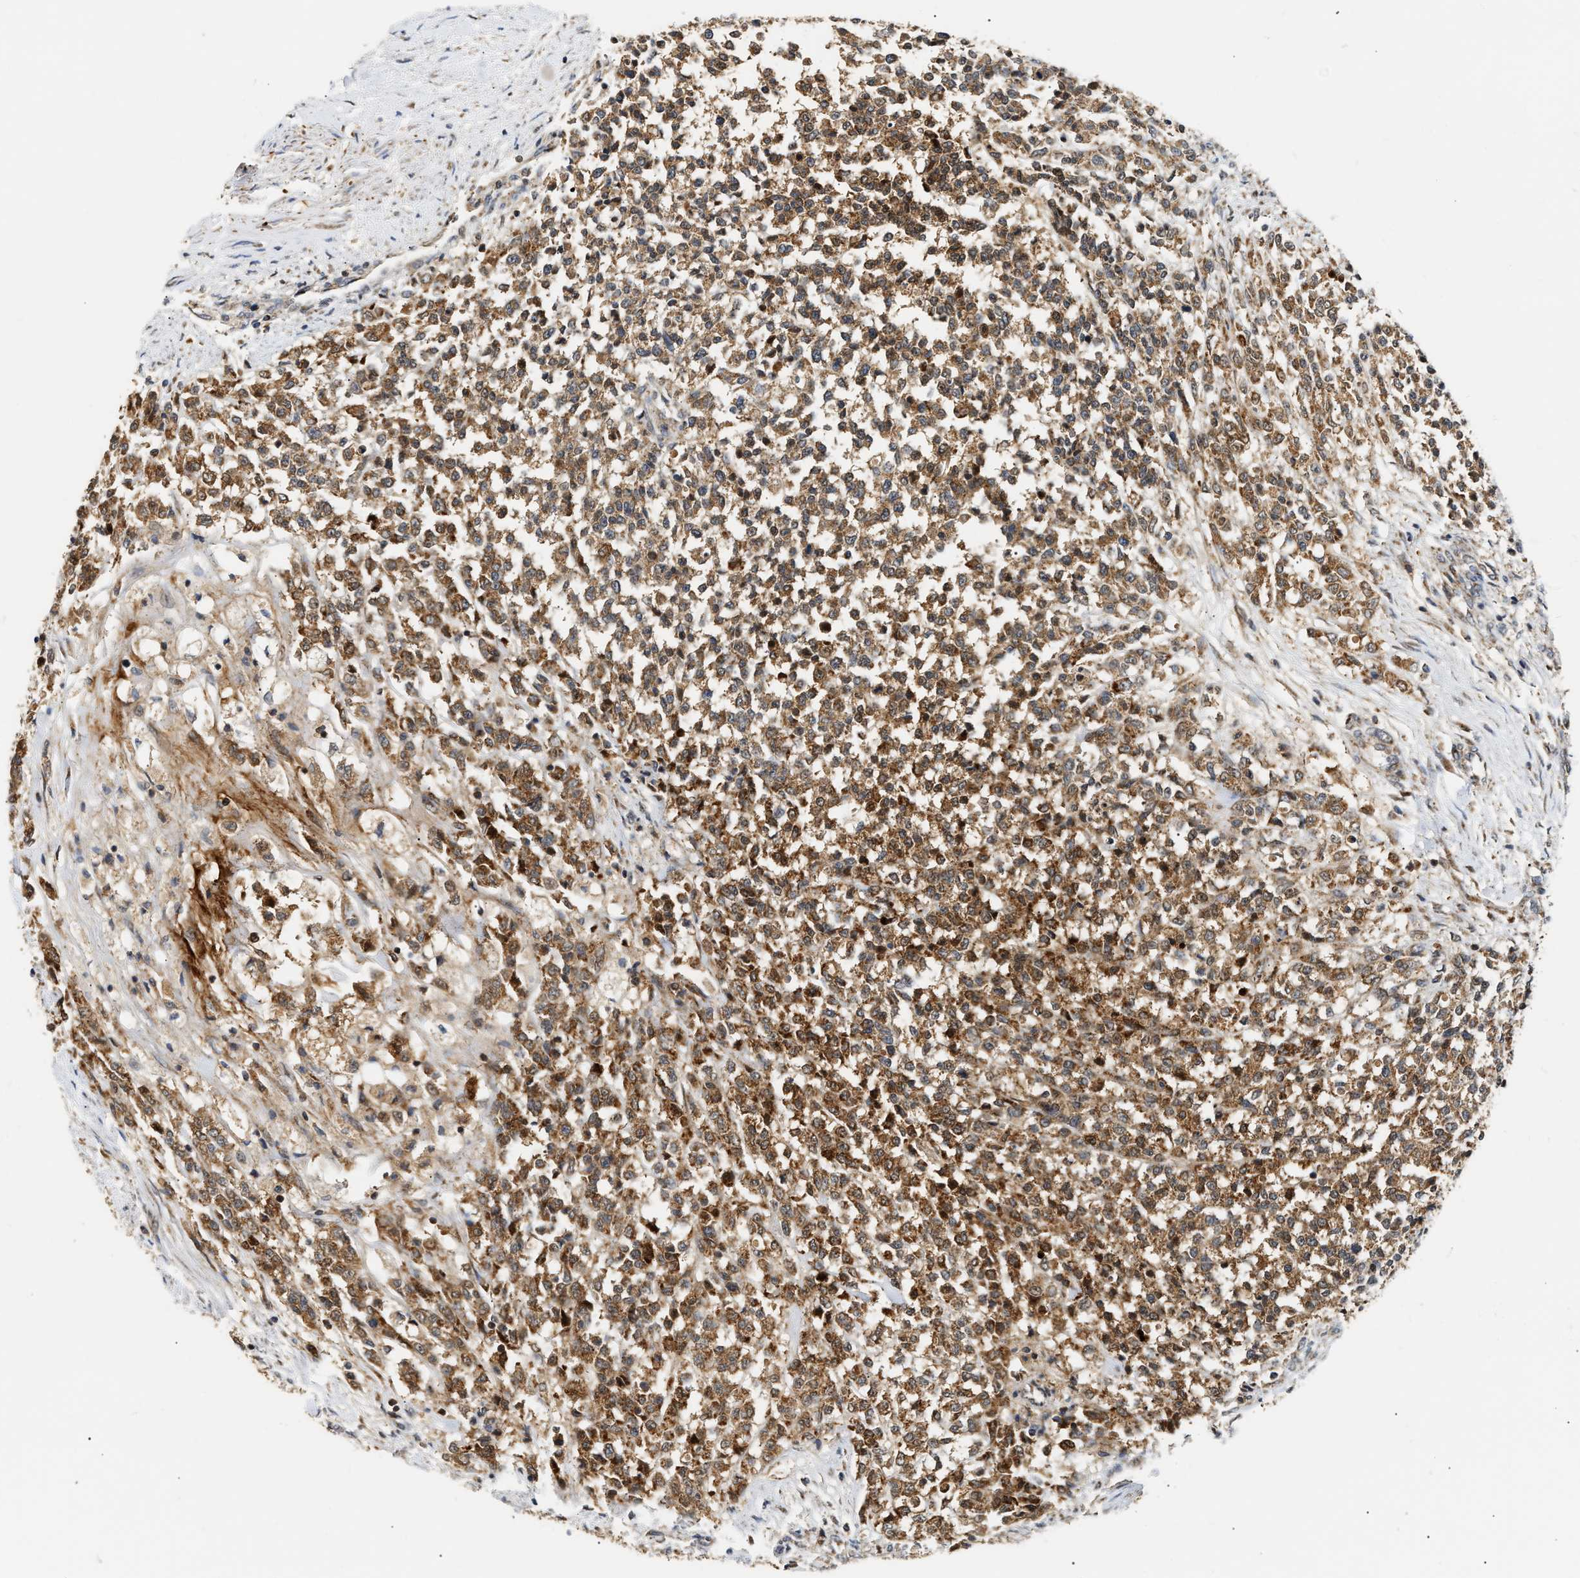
{"staining": {"intensity": "moderate", "quantity": ">75%", "location": "cytoplasmic/membranous"}, "tissue": "testis cancer", "cell_type": "Tumor cells", "image_type": "cancer", "snomed": [{"axis": "morphology", "description": "Seminoma, NOS"}, {"axis": "topography", "description": "Testis"}], "caption": "Seminoma (testis) stained with a protein marker demonstrates moderate staining in tumor cells.", "gene": "EXTL2", "patient": {"sex": "male", "age": 59}}